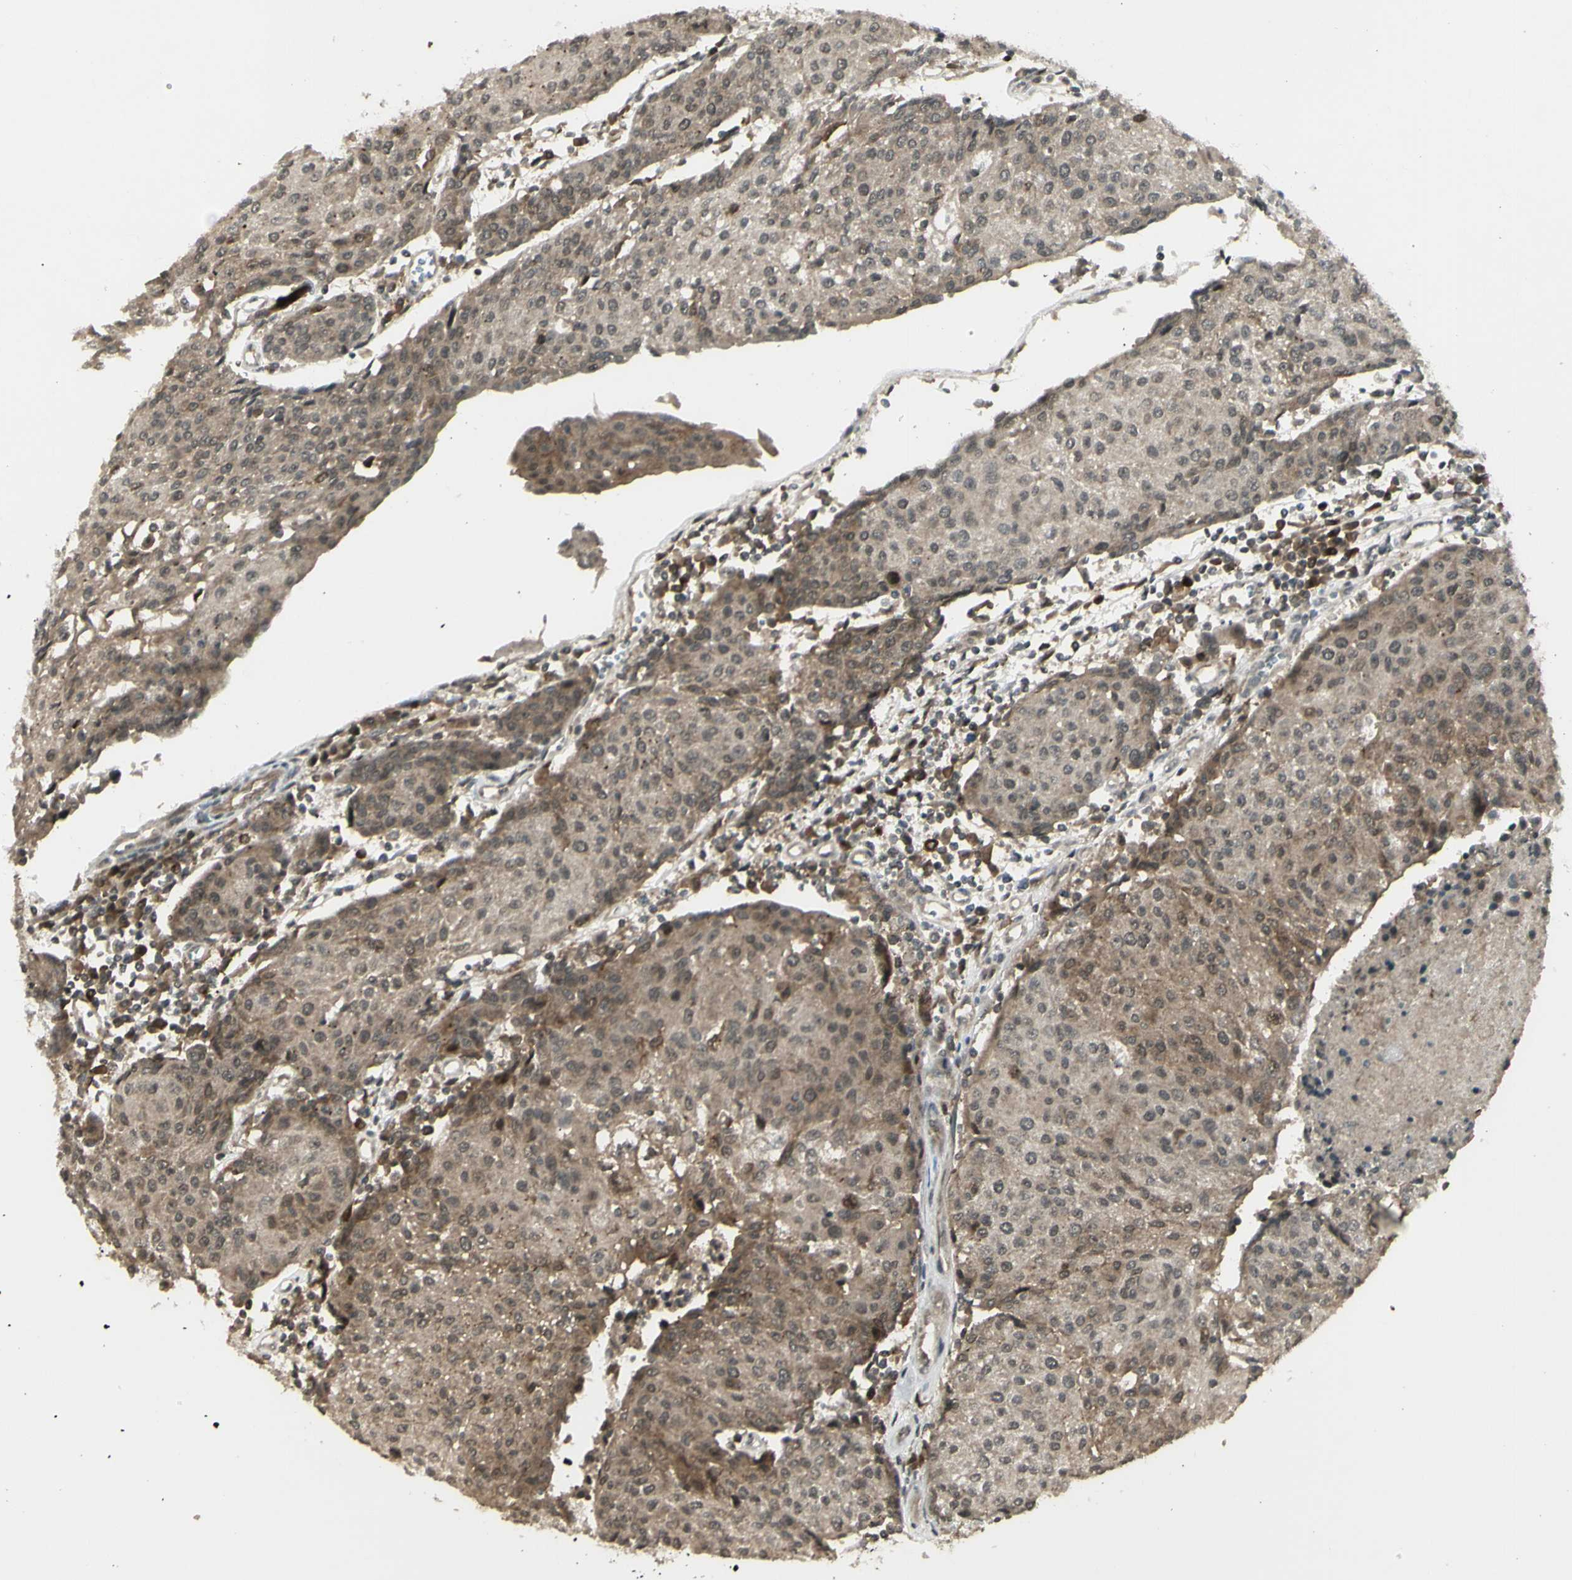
{"staining": {"intensity": "weak", "quantity": ">75%", "location": "cytoplasmic/membranous"}, "tissue": "urothelial cancer", "cell_type": "Tumor cells", "image_type": "cancer", "snomed": [{"axis": "morphology", "description": "Urothelial carcinoma, High grade"}, {"axis": "topography", "description": "Urinary bladder"}], "caption": "Immunohistochemical staining of human high-grade urothelial carcinoma exhibits low levels of weak cytoplasmic/membranous protein staining in about >75% of tumor cells. (Brightfield microscopy of DAB IHC at high magnification).", "gene": "BLNK", "patient": {"sex": "female", "age": 85}}